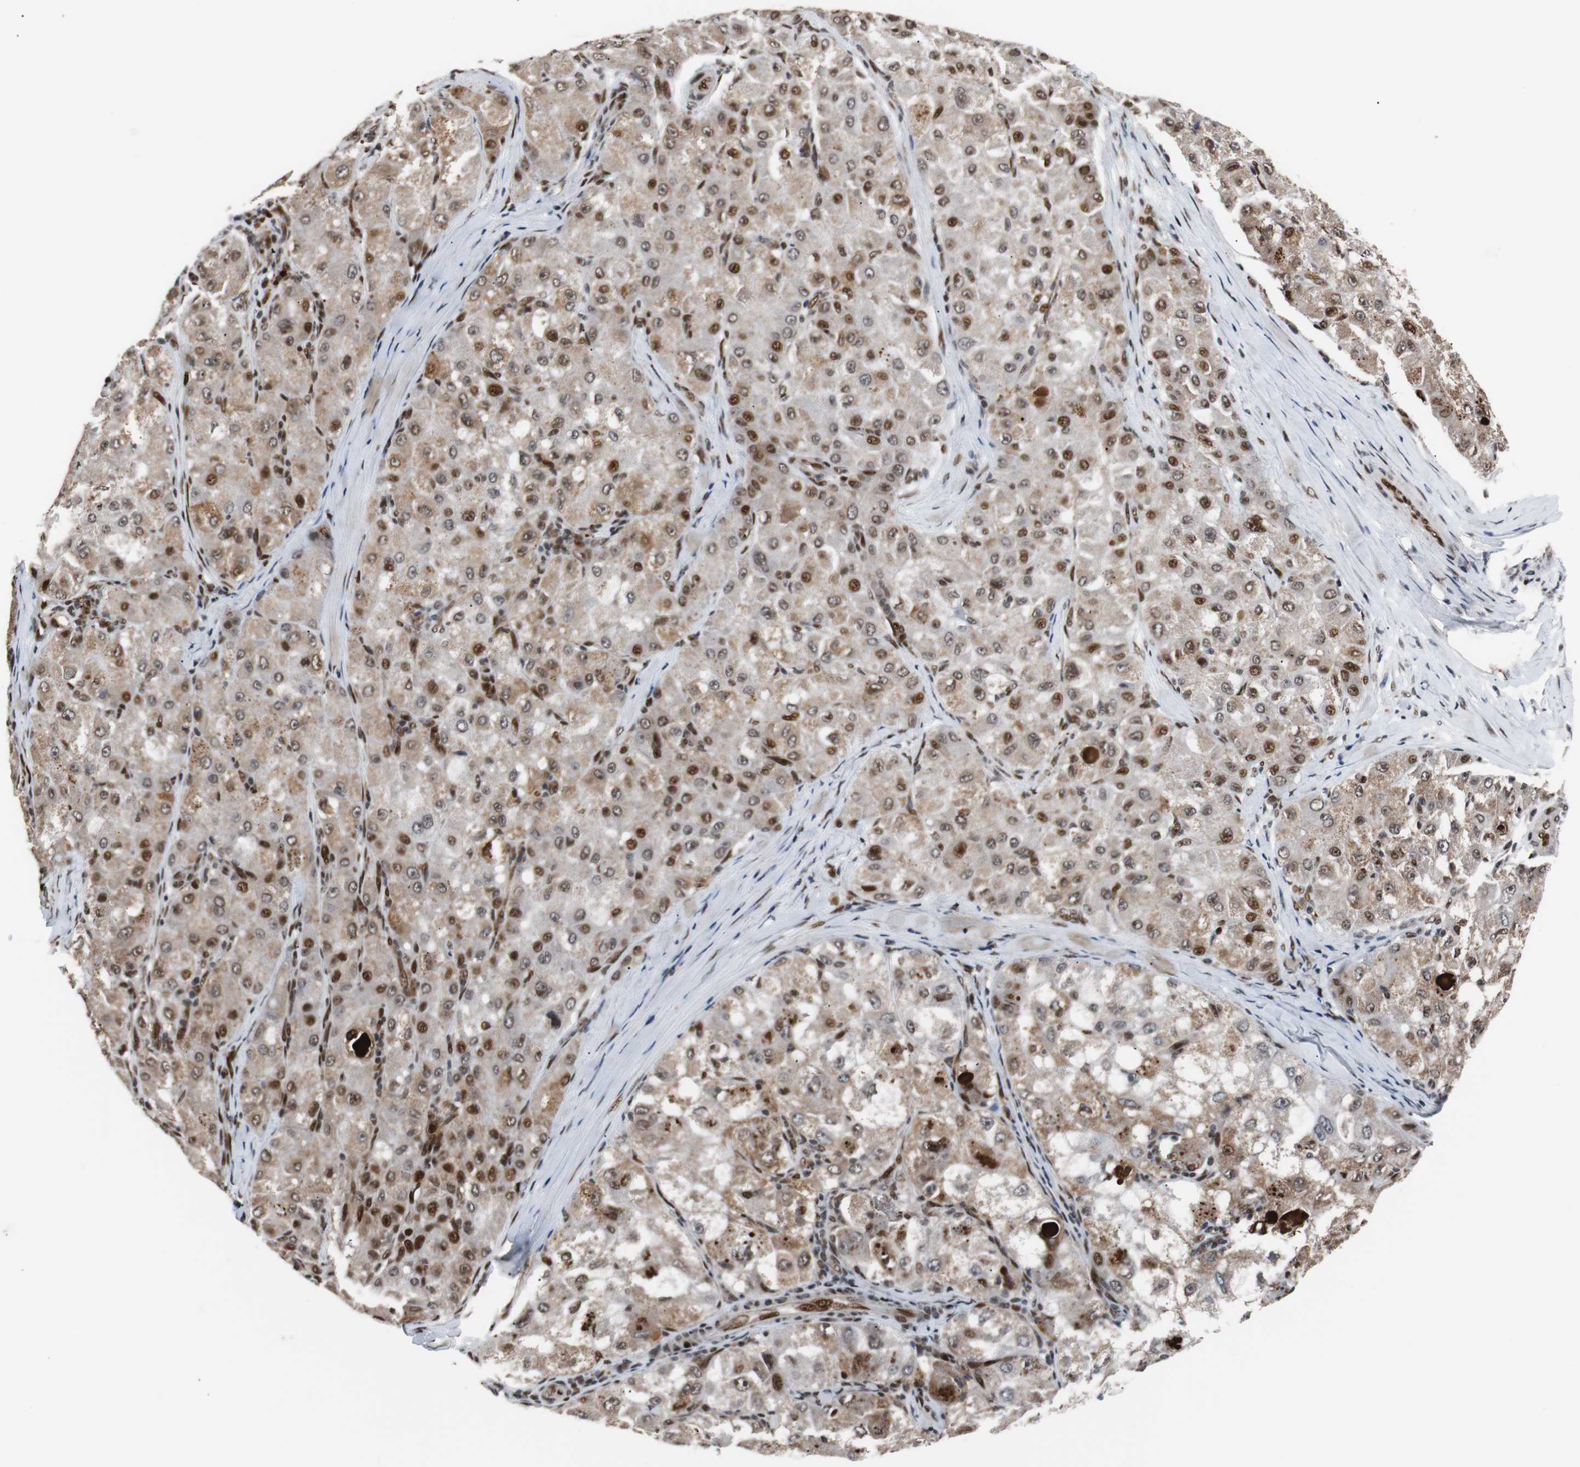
{"staining": {"intensity": "strong", "quantity": ">75%", "location": "cytoplasmic/membranous,nuclear"}, "tissue": "liver cancer", "cell_type": "Tumor cells", "image_type": "cancer", "snomed": [{"axis": "morphology", "description": "Carcinoma, Hepatocellular, NOS"}, {"axis": "topography", "description": "Liver"}], "caption": "Hepatocellular carcinoma (liver) stained with IHC exhibits strong cytoplasmic/membranous and nuclear positivity in approximately >75% of tumor cells. Using DAB (3,3'-diaminobenzidine) (brown) and hematoxylin (blue) stains, captured at high magnification using brightfield microscopy.", "gene": "NBL1", "patient": {"sex": "male", "age": 80}}